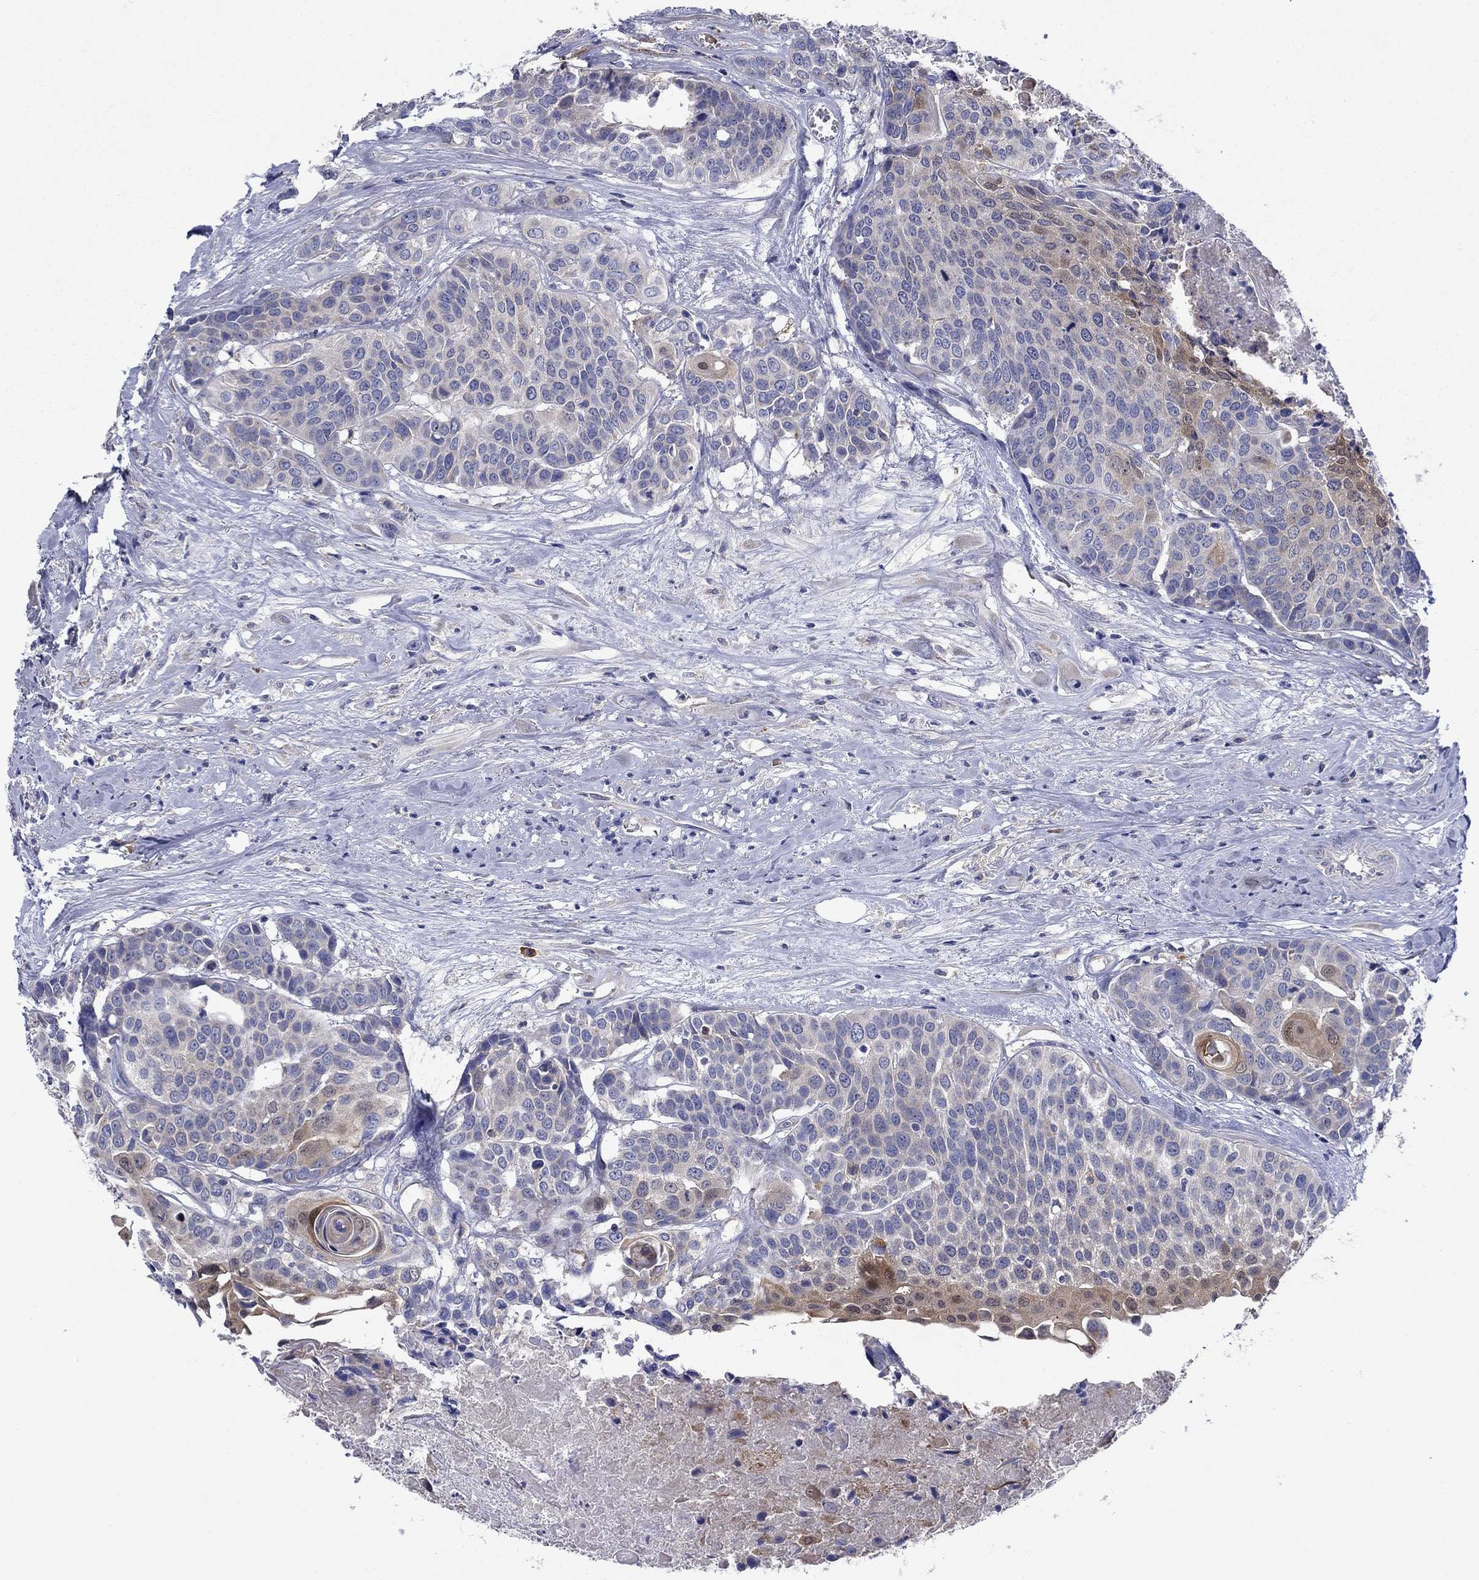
{"staining": {"intensity": "weak", "quantity": "<25%", "location": "cytoplasmic/membranous"}, "tissue": "head and neck cancer", "cell_type": "Tumor cells", "image_type": "cancer", "snomed": [{"axis": "morphology", "description": "Squamous cell carcinoma, NOS"}, {"axis": "topography", "description": "Oral tissue"}, {"axis": "topography", "description": "Head-Neck"}], "caption": "Tumor cells show no significant expression in squamous cell carcinoma (head and neck).", "gene": "SULT2B1", "patient": {"sex": "male", "age": 56}}